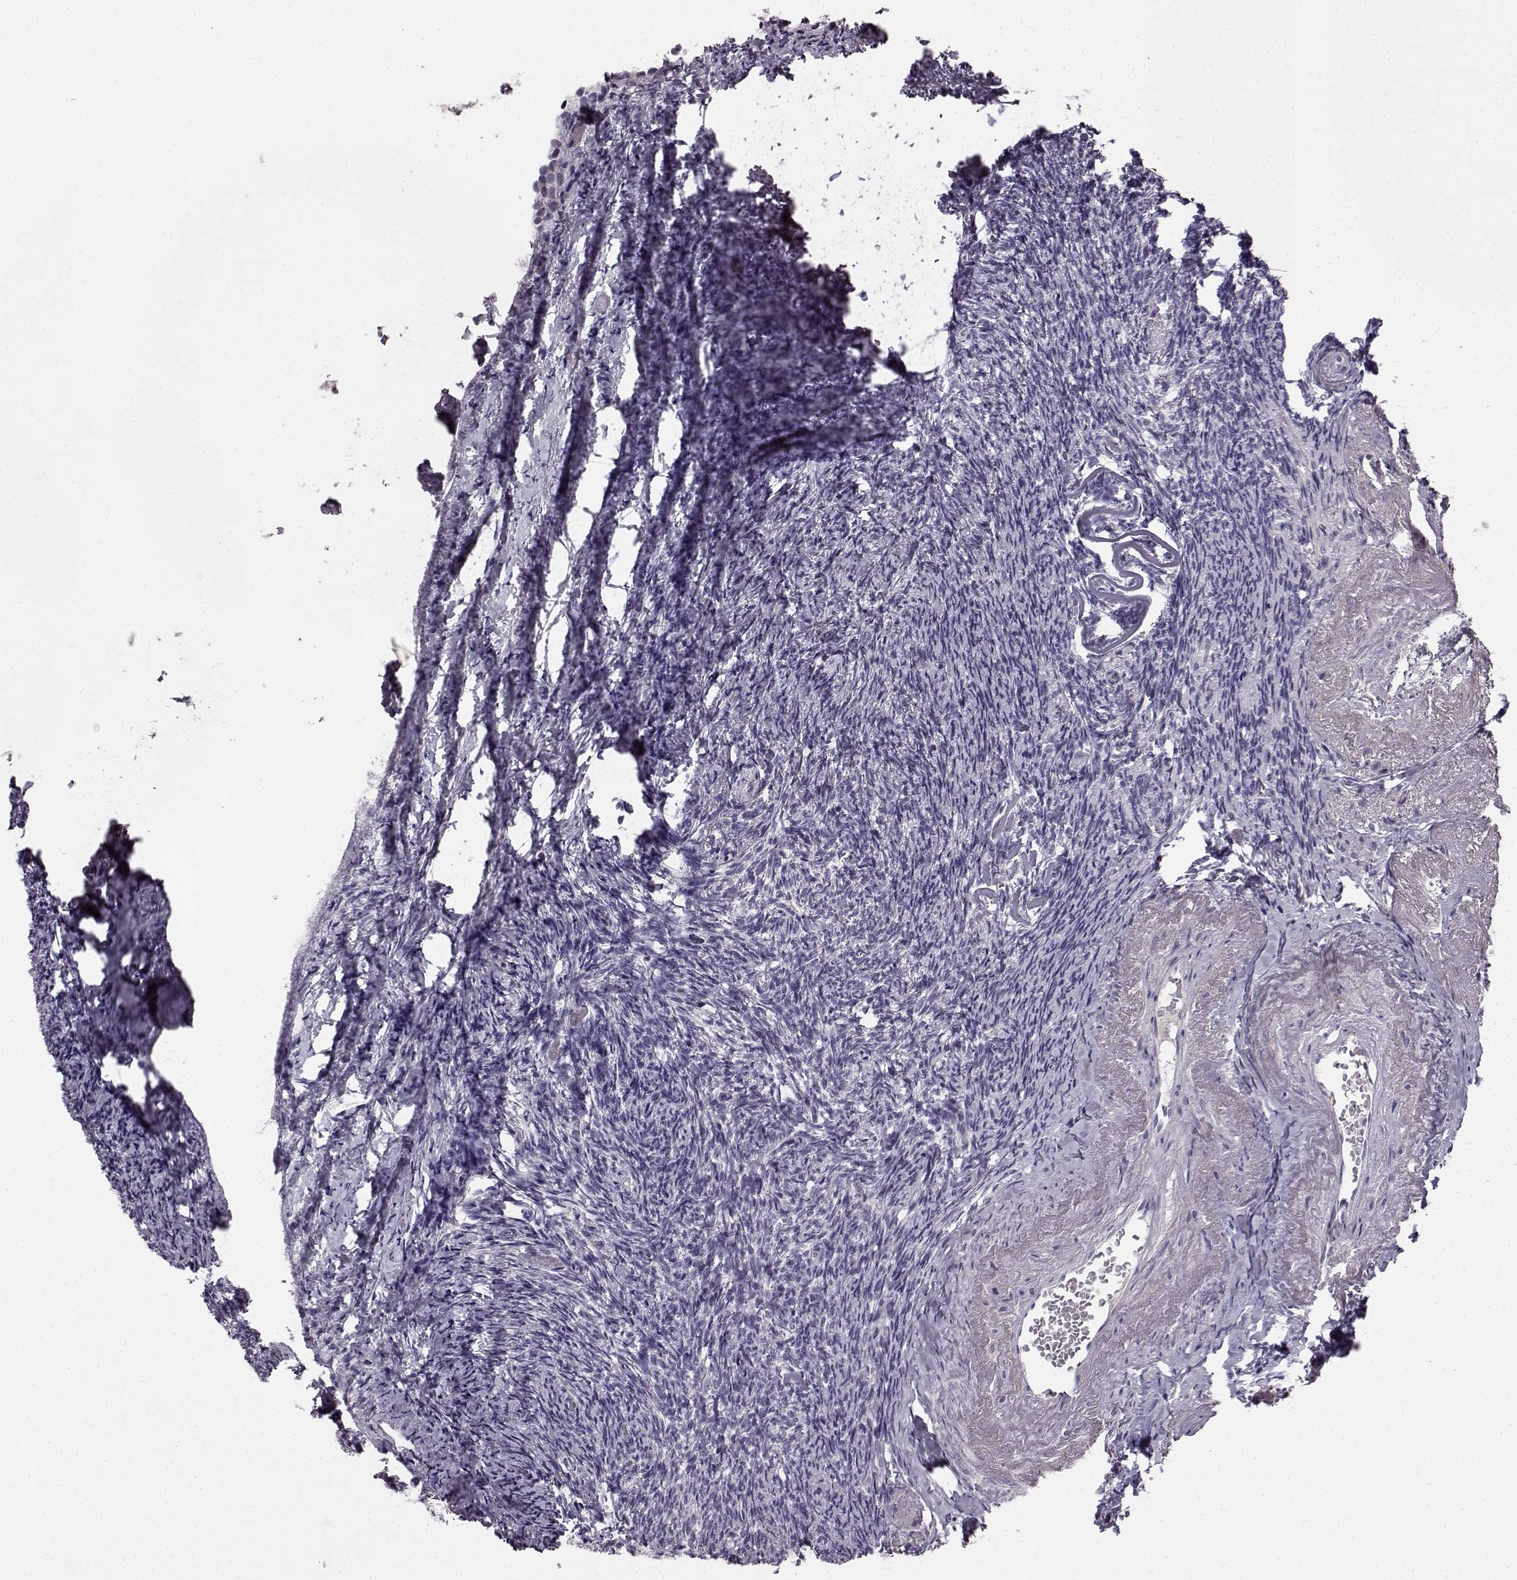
{"staining": {"intensity": "negative", "quantity": "none", "location": "none"}, "tissue": "ovary", "cell_type": "Follicle cells", "image_type": "normal", "snomed": [{"axis": "morphology", "description": "Normal tissue, NOS"}, {"axis": "topography", "description": "Ovary"}], "caption": "Immunohistochemical staining of benign human ovary reveals no significant staining in follicle cells.", "gene": "KRT81", "patient": {"sex": "female", "age": 72}}